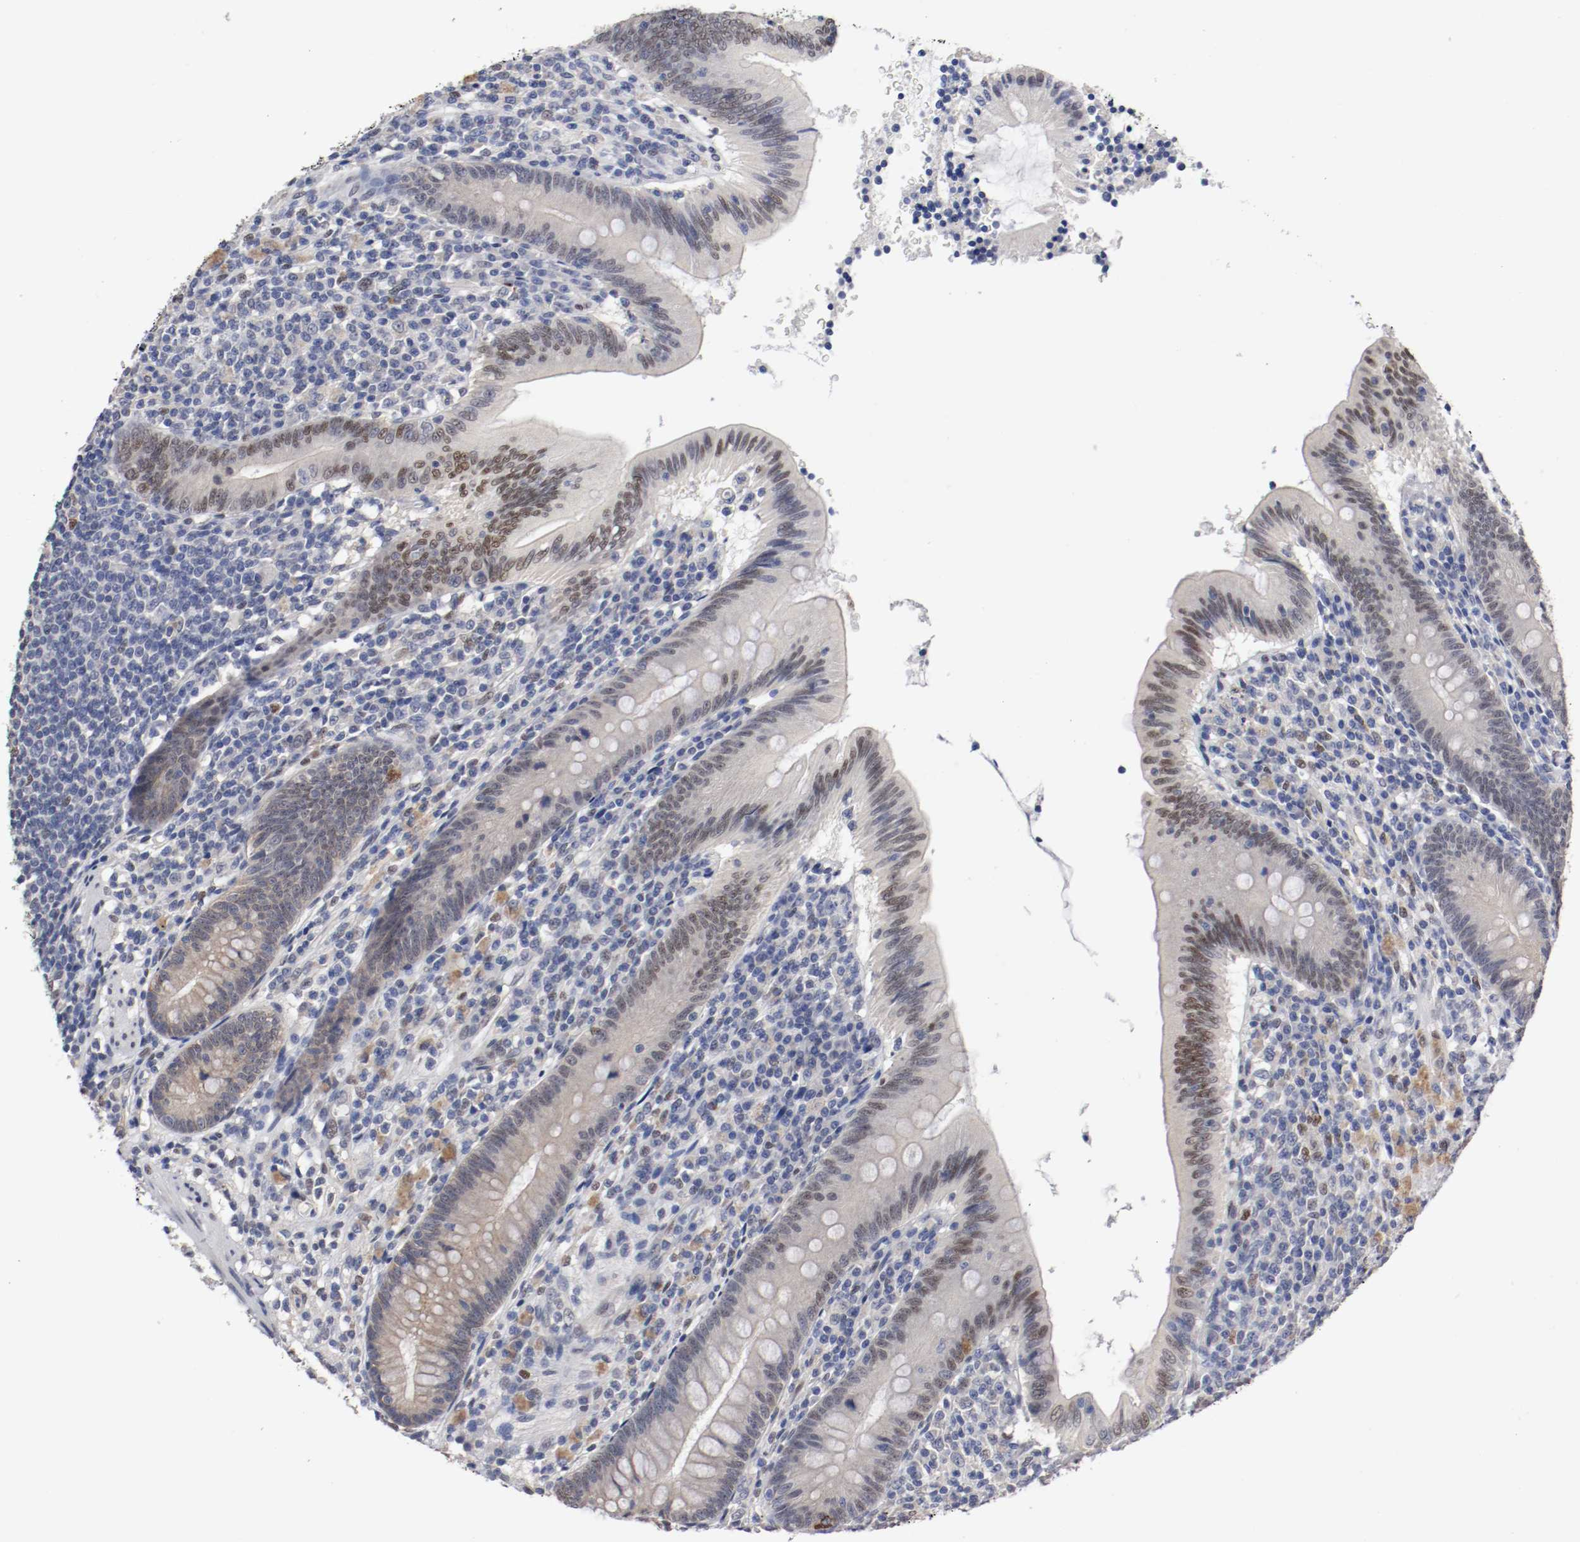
{"staining": {"intensity": "moderate", "quantity": "25%-75%", "location": "cytoplasmic/membranous,nuclear"}, "tissue": "appendix", "cell_type": "Glandular cells", "image_type": "normal", "snomed": [{"axis": "morphology", "description": "Normal tissue, NOS"}, {"axis": "morphology", "description": "Inflammation, NOS"}, {"axis": "topography", "description": "Appendix"}], "caption": "An IHC micrograph of normal tissue is shown. Protein staining in brown labels moderate cytoplasmic/membranous,nuclear positivity in appendix within glandular cells.", "gene": "FOSL2", "patient": {"sex": "male", "age": 46}}